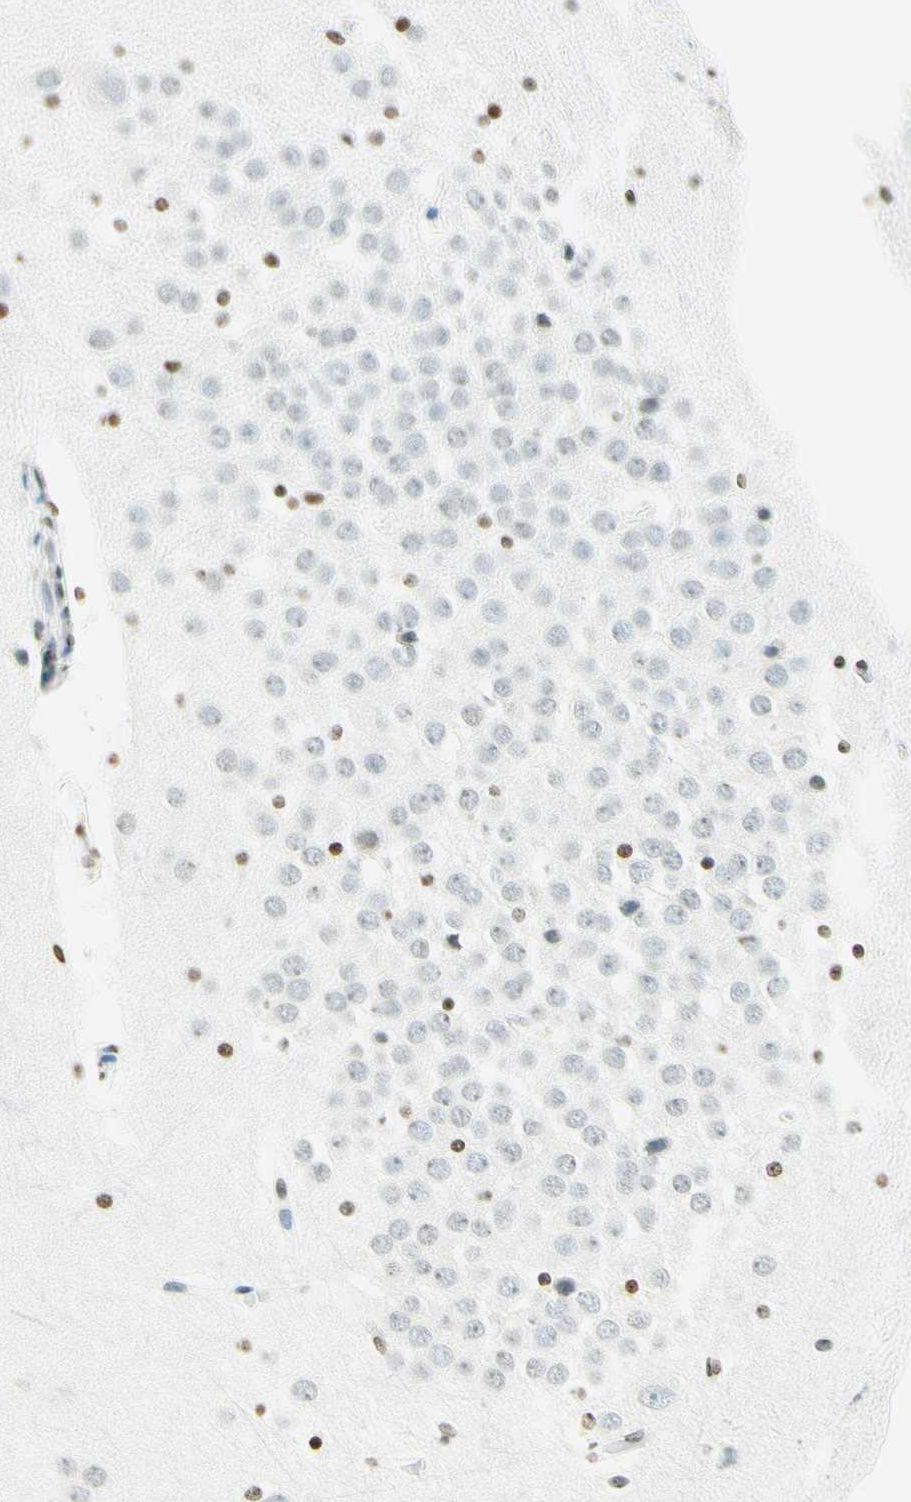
{"staining": {"intensity": "moderate", "quantity": "25%-75%", "location": "nuclear"}, "tissue": "hippocampus", "cell_type": "Glial cells", "image_type": "normal", "snomed": [{"axis": "morphology", "description": "Normal tissue, NOS"}, {"axis": "topography", "description": "Hippocampus"}], "caption": "Immunohistochemistry photomicrograph of normal hippocampus stained for a protein (brown), which reveals medium levels of moderate nuclear staining in about 25%-75% of glial cells.", "gene": "MSH2", "patient": {"sex": "male", "age": 45}}